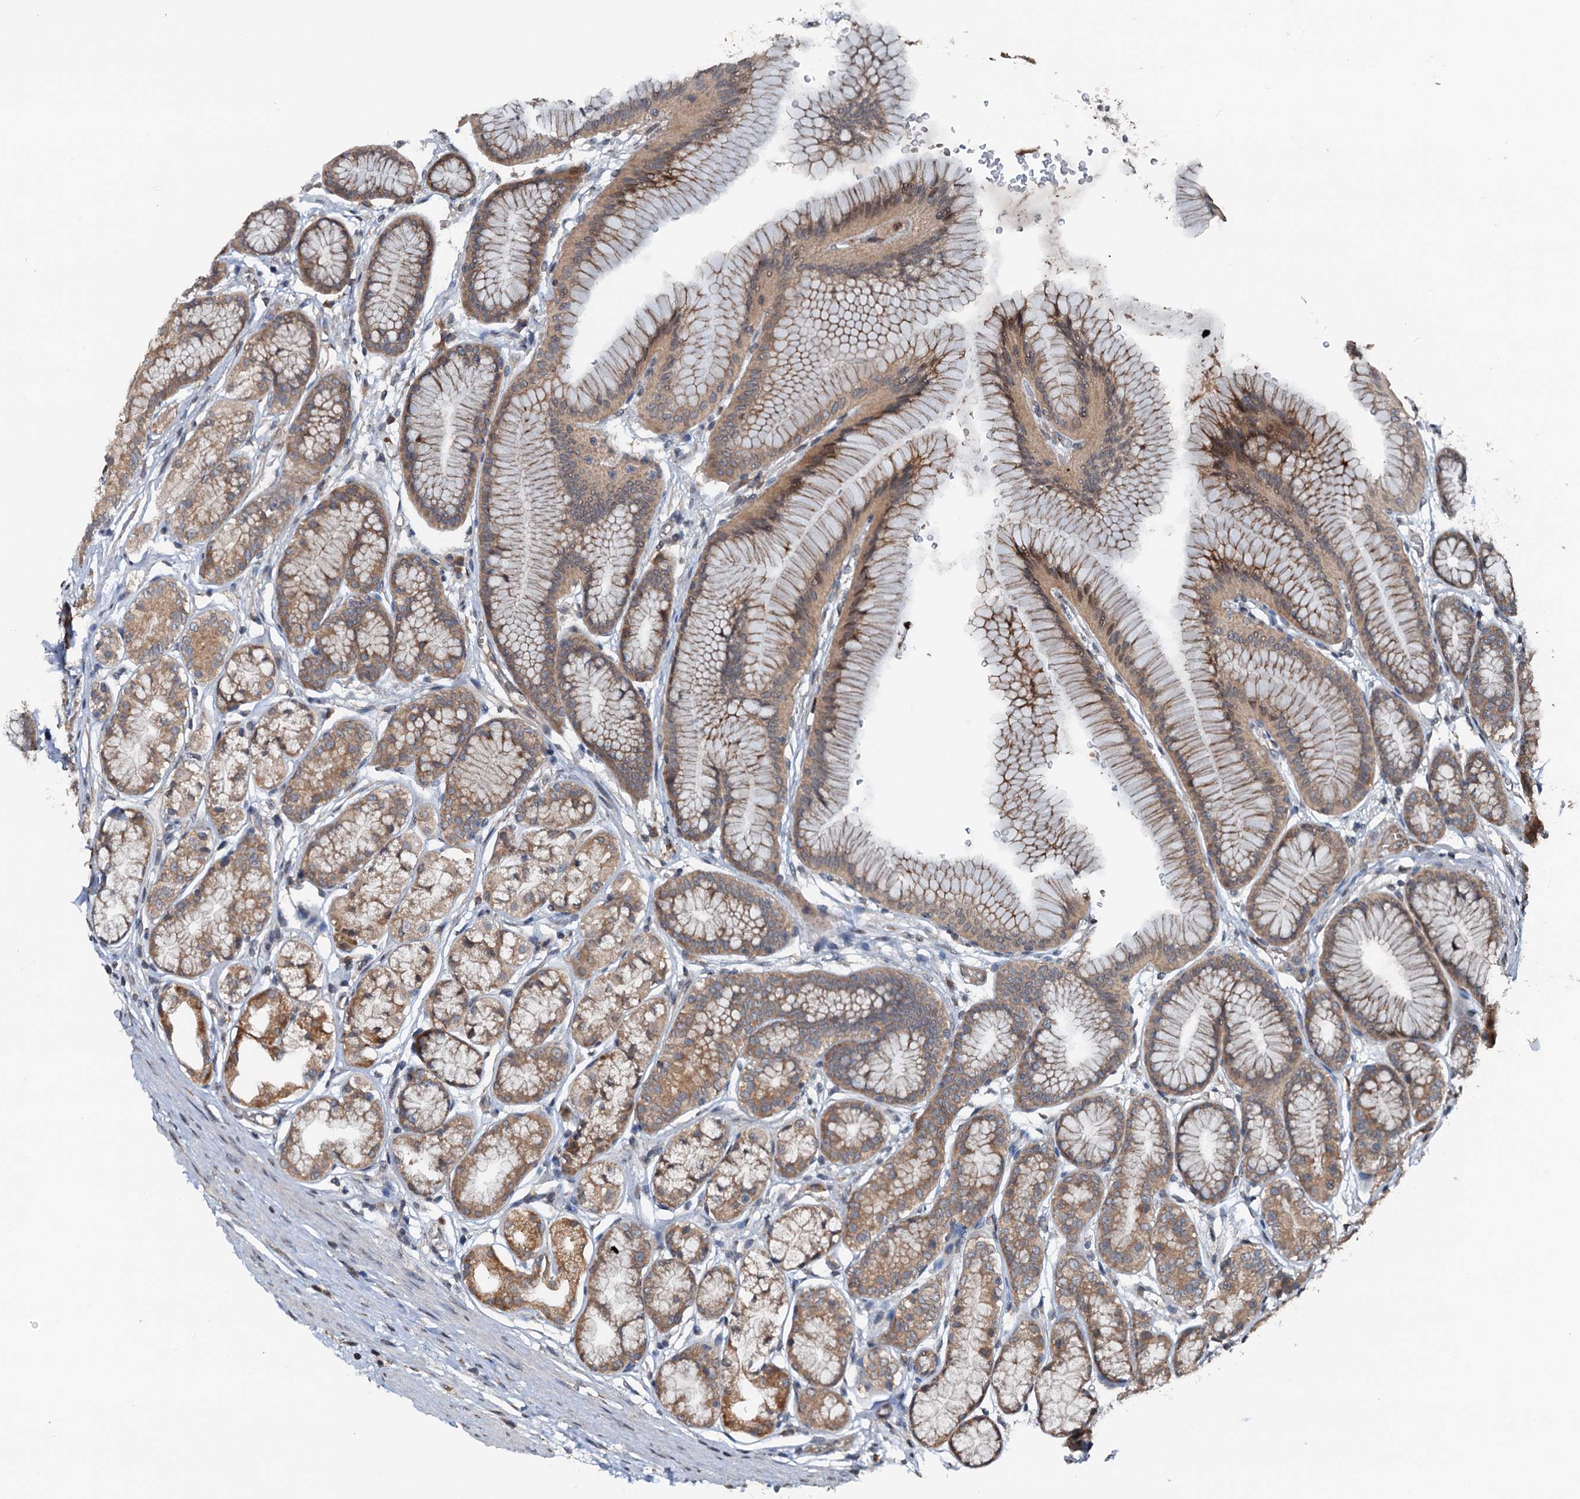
{"staining": {"intensity": "moderate", "quantity": ">75%", "location": "cytoplasmic/membranous"}, "tissue": "stomach", "cell_type": "Glandular cells", "image_type": "normal", "snomed": [{"axis": "morphology", "description": "Normal tissue, NOS"}, {"axis": "morphology", "description": "Adenocarcinoma, NOS"}, {"axis": "morphology", "description": "Adenocarcinoma, High grade"}, {"axis": "topography", "description": "Stomach, upper"}, {"axis": "topography", "description": "Stomach"}], "caption": "Glandular cells reveal medium levels of moderate cytoplasmic/membranous staining in approximately >75% of cells in normal stomach.", "gene": "N4BP2L2", "patient": {"sex": "female", "age": 65}}